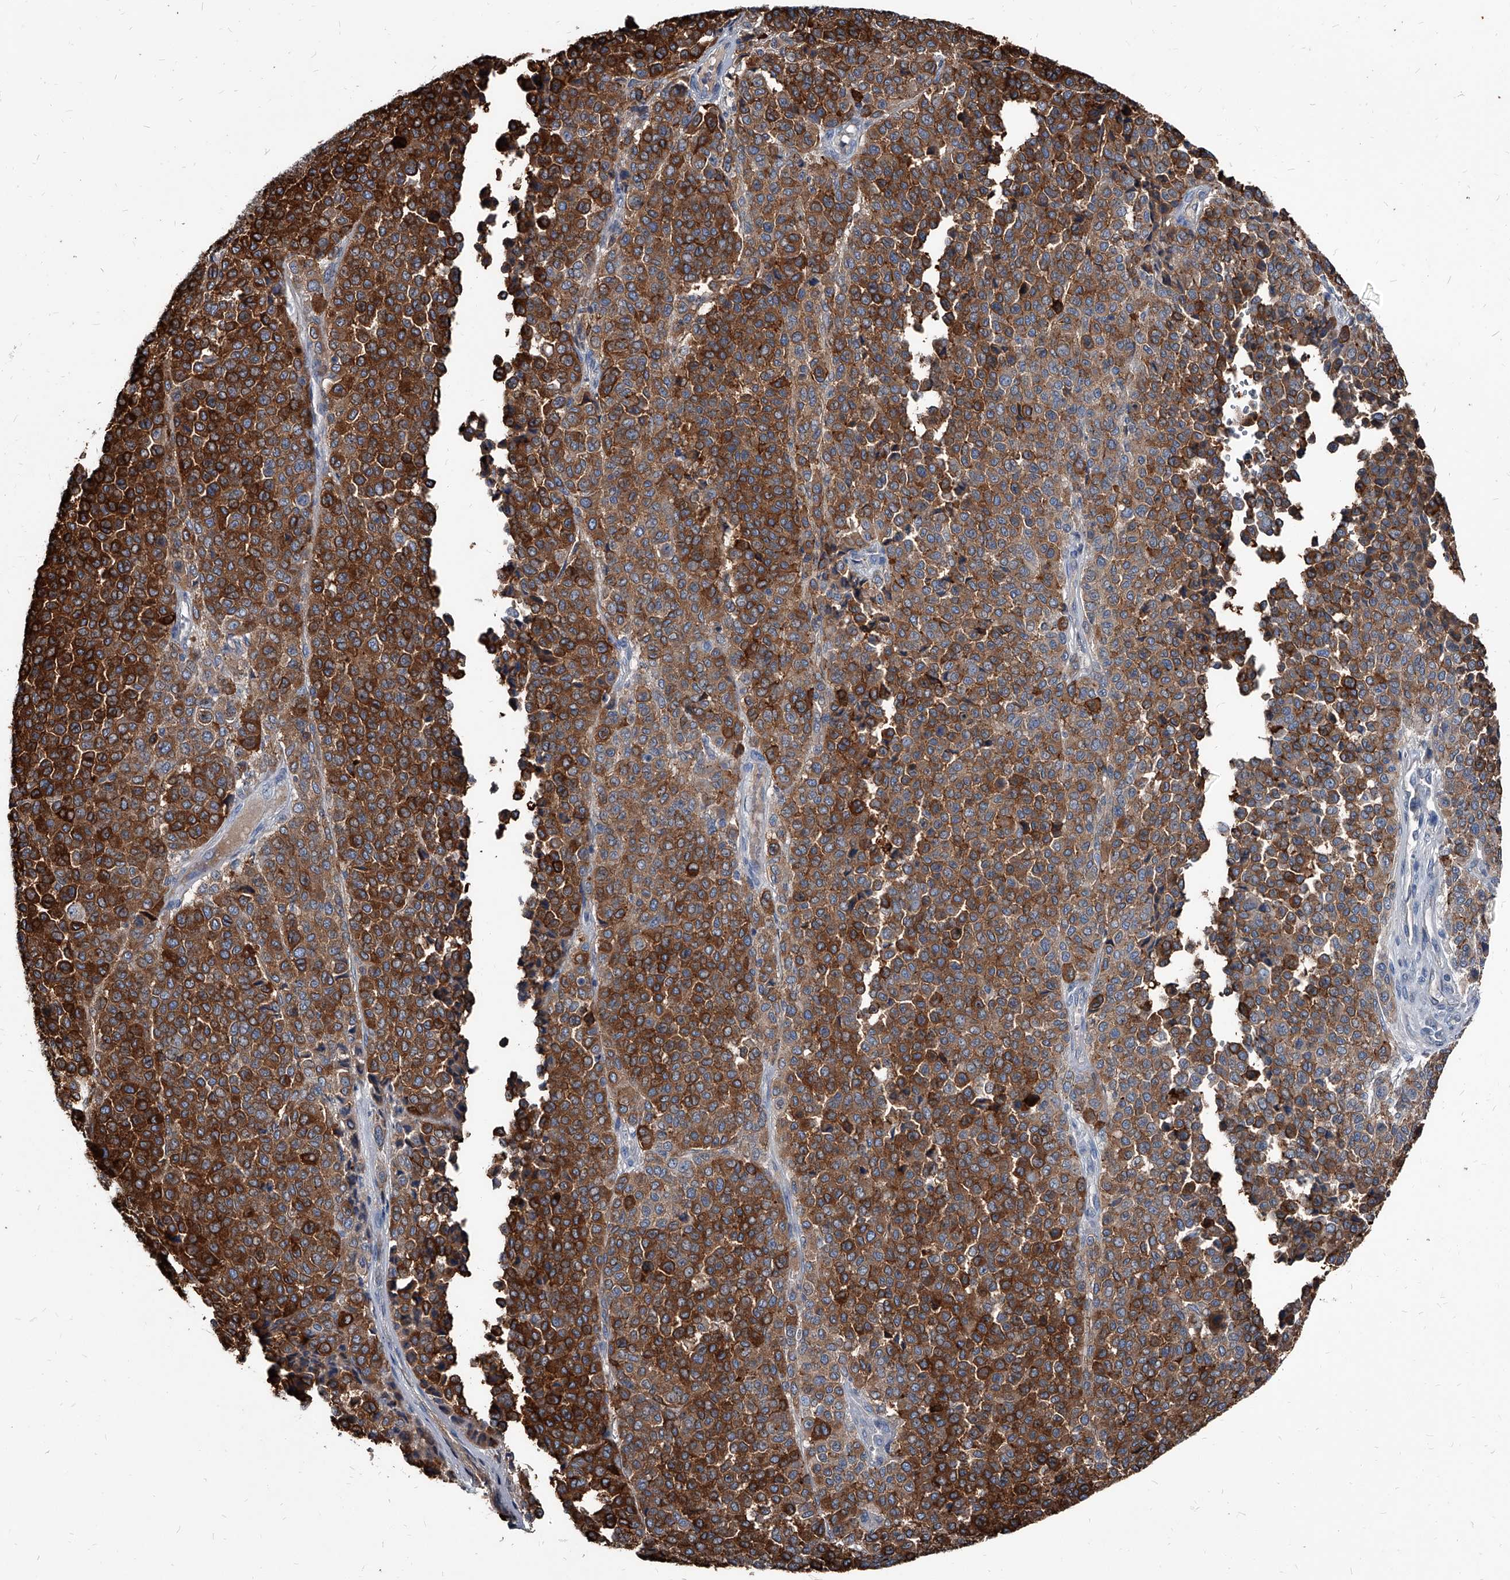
{"staining": {"intensity": "strong", "quantity": ">75%", "location": "cytoplasmic/membranous"}, "tissue": "melanoma", "cell_type": "Tumor cells", "image_type": "cancer", "snomed": [{"axis": "morphology", "description": "Malignant melanoma, Metastatic site"}, {"axis": "topography", "description": "Pancreas"}], "caption": "Protein analysis of melanoma tissue demonstrates strong cytoplasmic/membranous positivity in about >75% of tumor cells. (DAB = brown stain, brightfield microscopy at high magnification).", "gene": "PGLYRP3", "patient": {"sex": "female", "age": 30}}